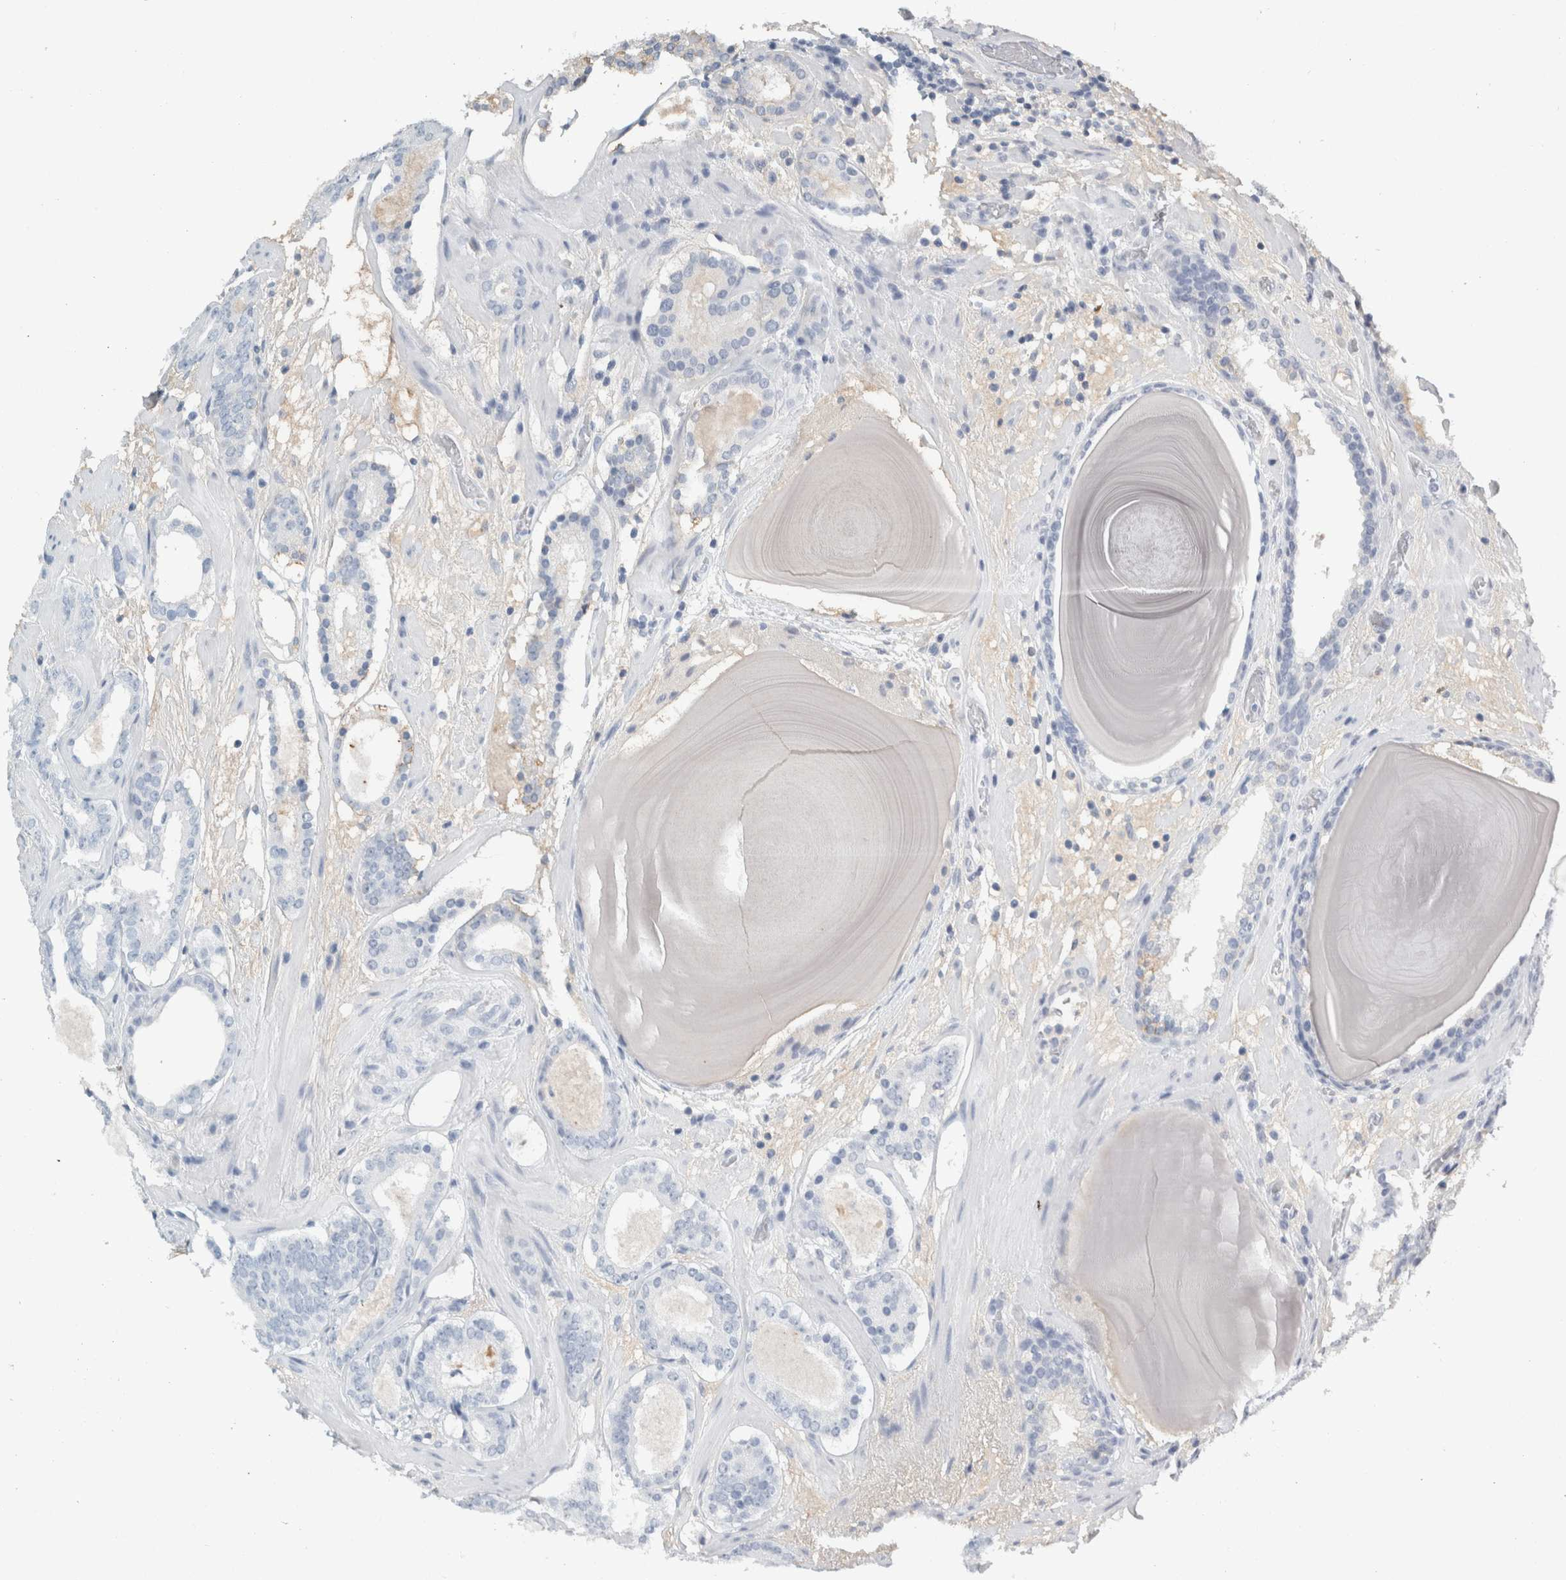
{"staining": {"intensity": "negative", "quantity": "none", "location": "none"}, "tissue": "prostate cancer", "cell_type": "Tumor cells", "image_type": "cancer", "snomed": [{"axis": "morphology", "description": "Adenocarcinoma, Low grade"}, {"axis": "topography", "description": "Prostate"}], "caption": "High power microscopy image of an IHC micrograph of prostate low-grade adenocarcinoma, revealing no significant positivity in tumor cells.", "gene": "TSPAN8", "patient": {"sex": "male", "age": 69}}